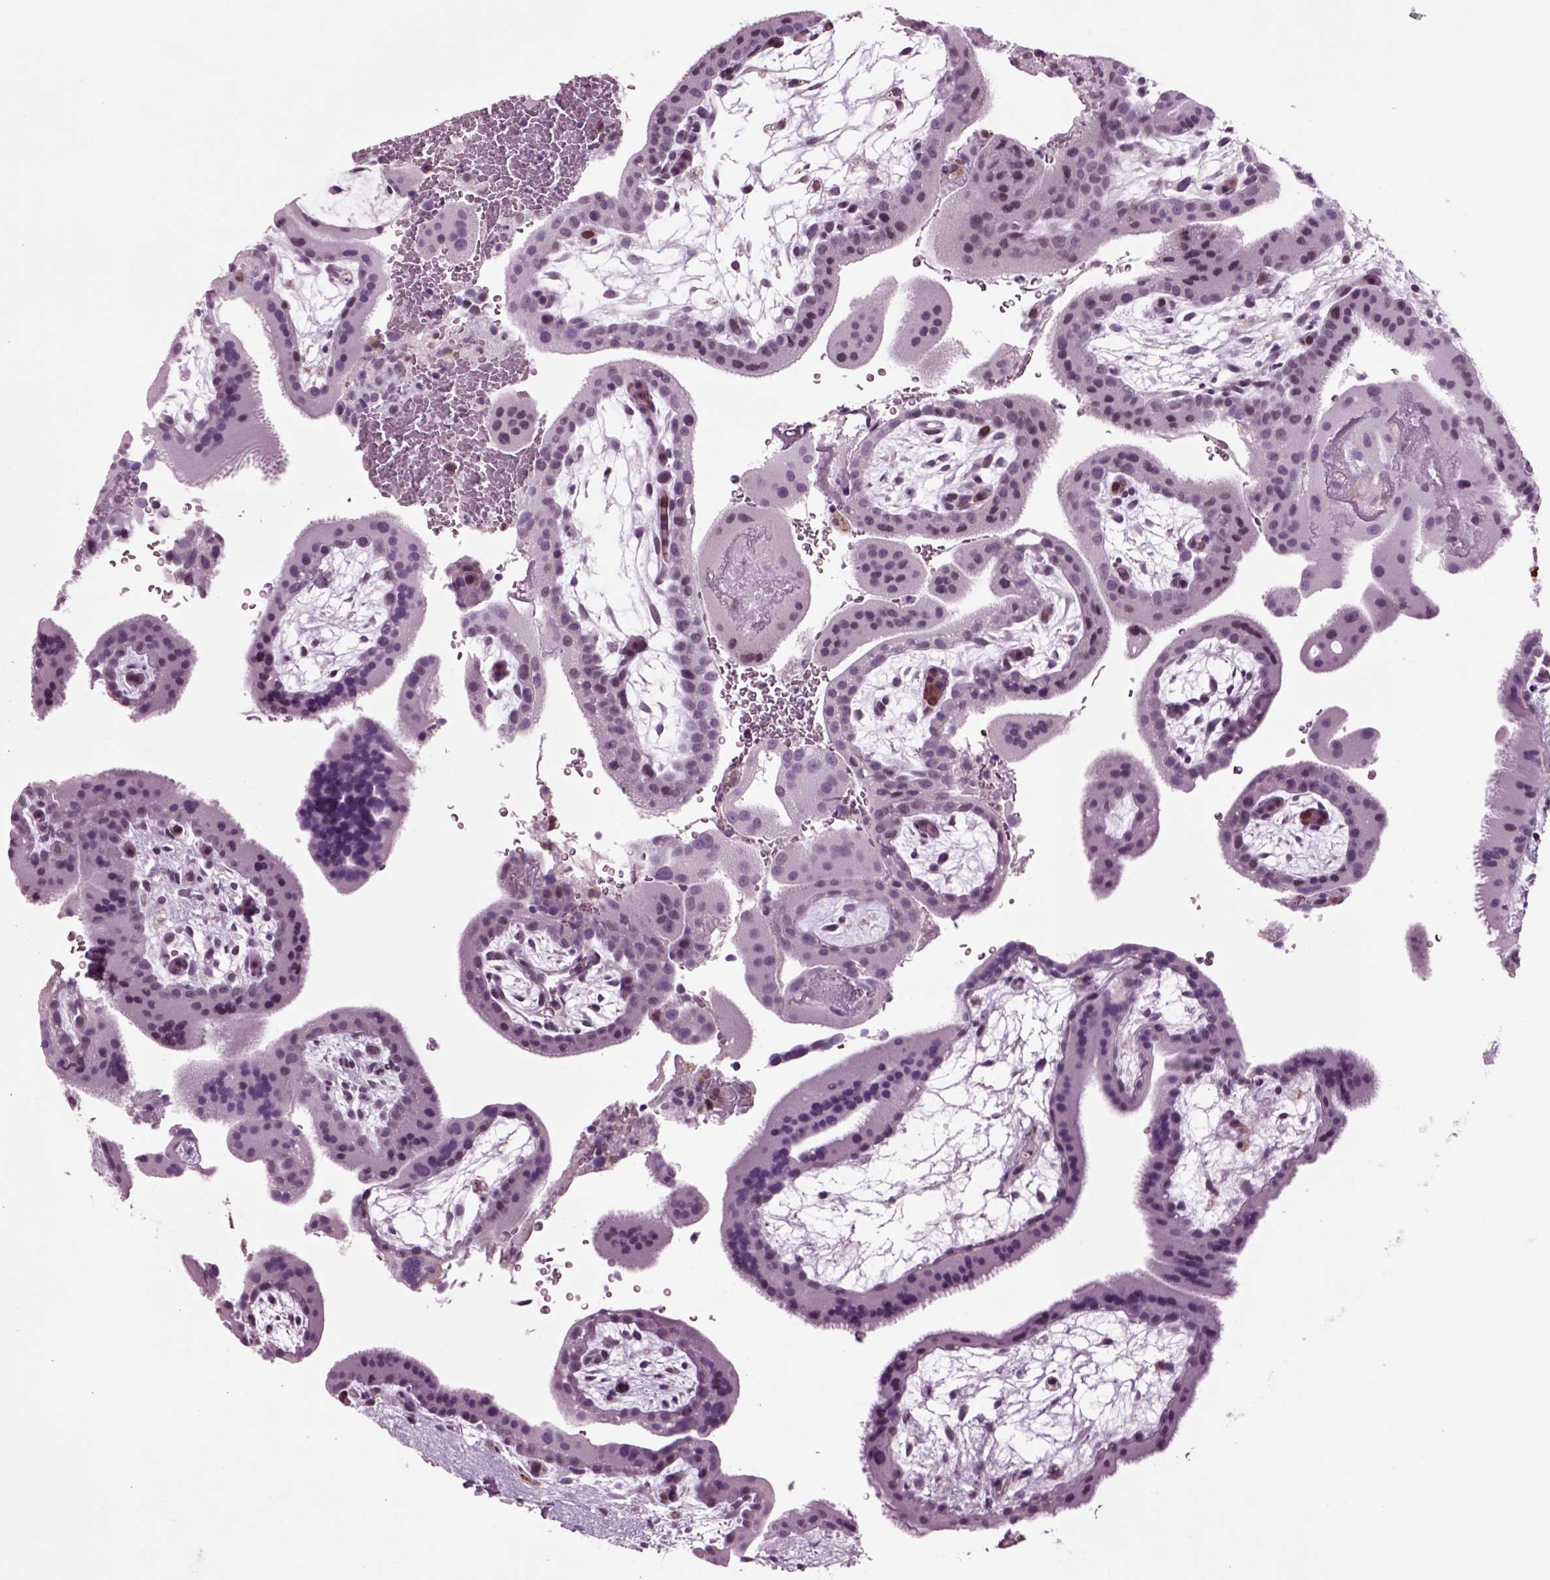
{"staining": {"intensity": "negative", "quantity": "none", "location": "none"}, "tissue": "placenta", "cell_type": "Decidual cells", "image_type": "normal", "snomed": [{"axis": "morphology", "description": "Normal tissue, NOS"}, {"axis": "topography", "description": "Placenta"}], "caption": "DAB (3,3'-diaminobenzidine) immunohistochemical staining of unremarkable placenta displays no significant expression in decidual cells. (Immunohistochemistry (ihc), brightfield microscopy, high magnification).", "gene": "CHGB", "patient": {"sex": "female", "age": 19}}